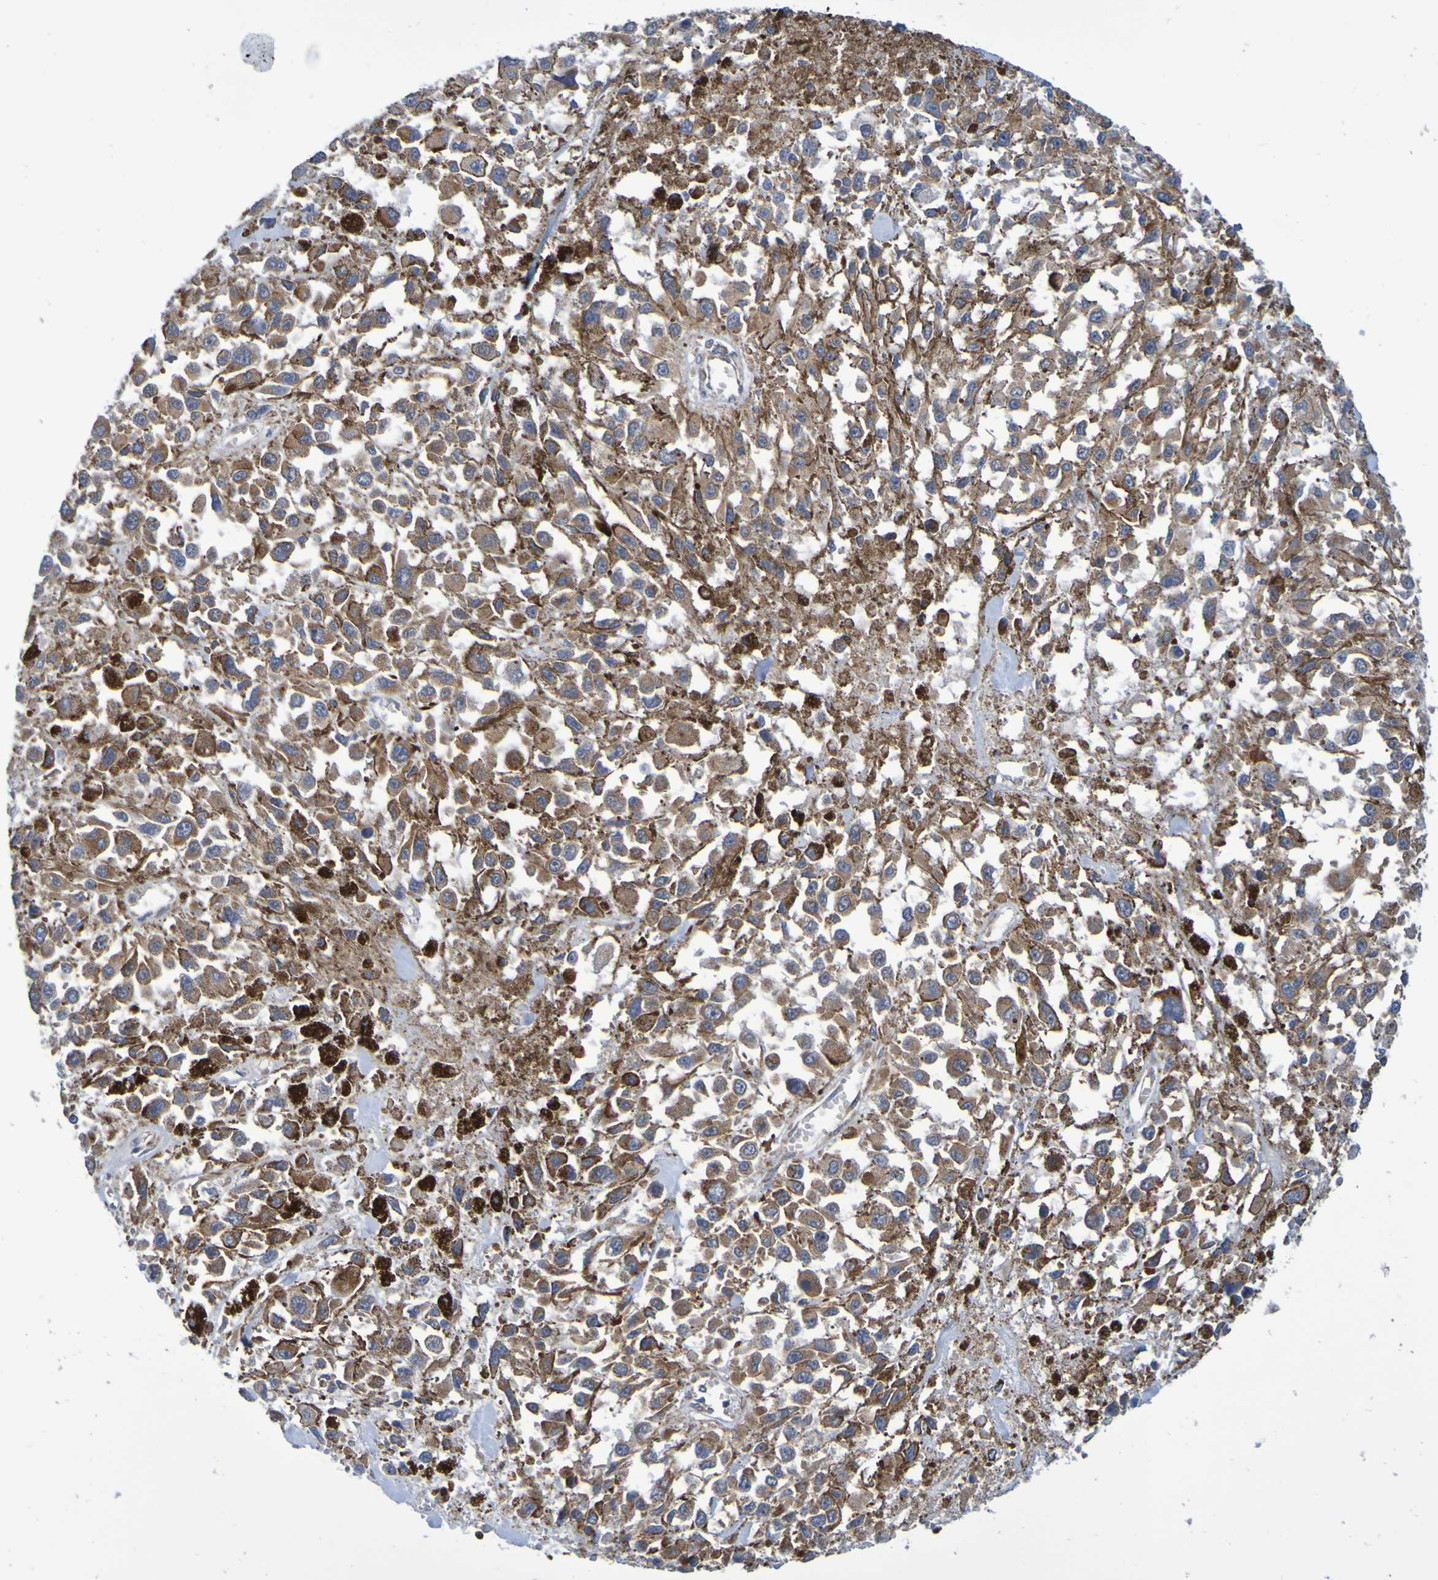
{"staining": {"intensity": "moderate", "quantity": ">75%", "location": "cytoplasmic/membranous"}, "tissue": "melanoma", "cell_type": "Tumor cells", "image_type": "cancer", "snomed": [{"axis": "morphology", "description": "Malignant melanoma, Metastatic site"}, {"axis": "topography", "description": "Lymph node"}], "caption": "Brown immunohistochemical staining in human malignant melanoma (metastatic site) shows moderate cytoplasmic/membranous staining in approximately >75% of tumor cells. (Brightfield microscopy of DAB IHC at high magnification).", "gene": "CCDC51", "patient": {"sex": "male", "age": 59}}